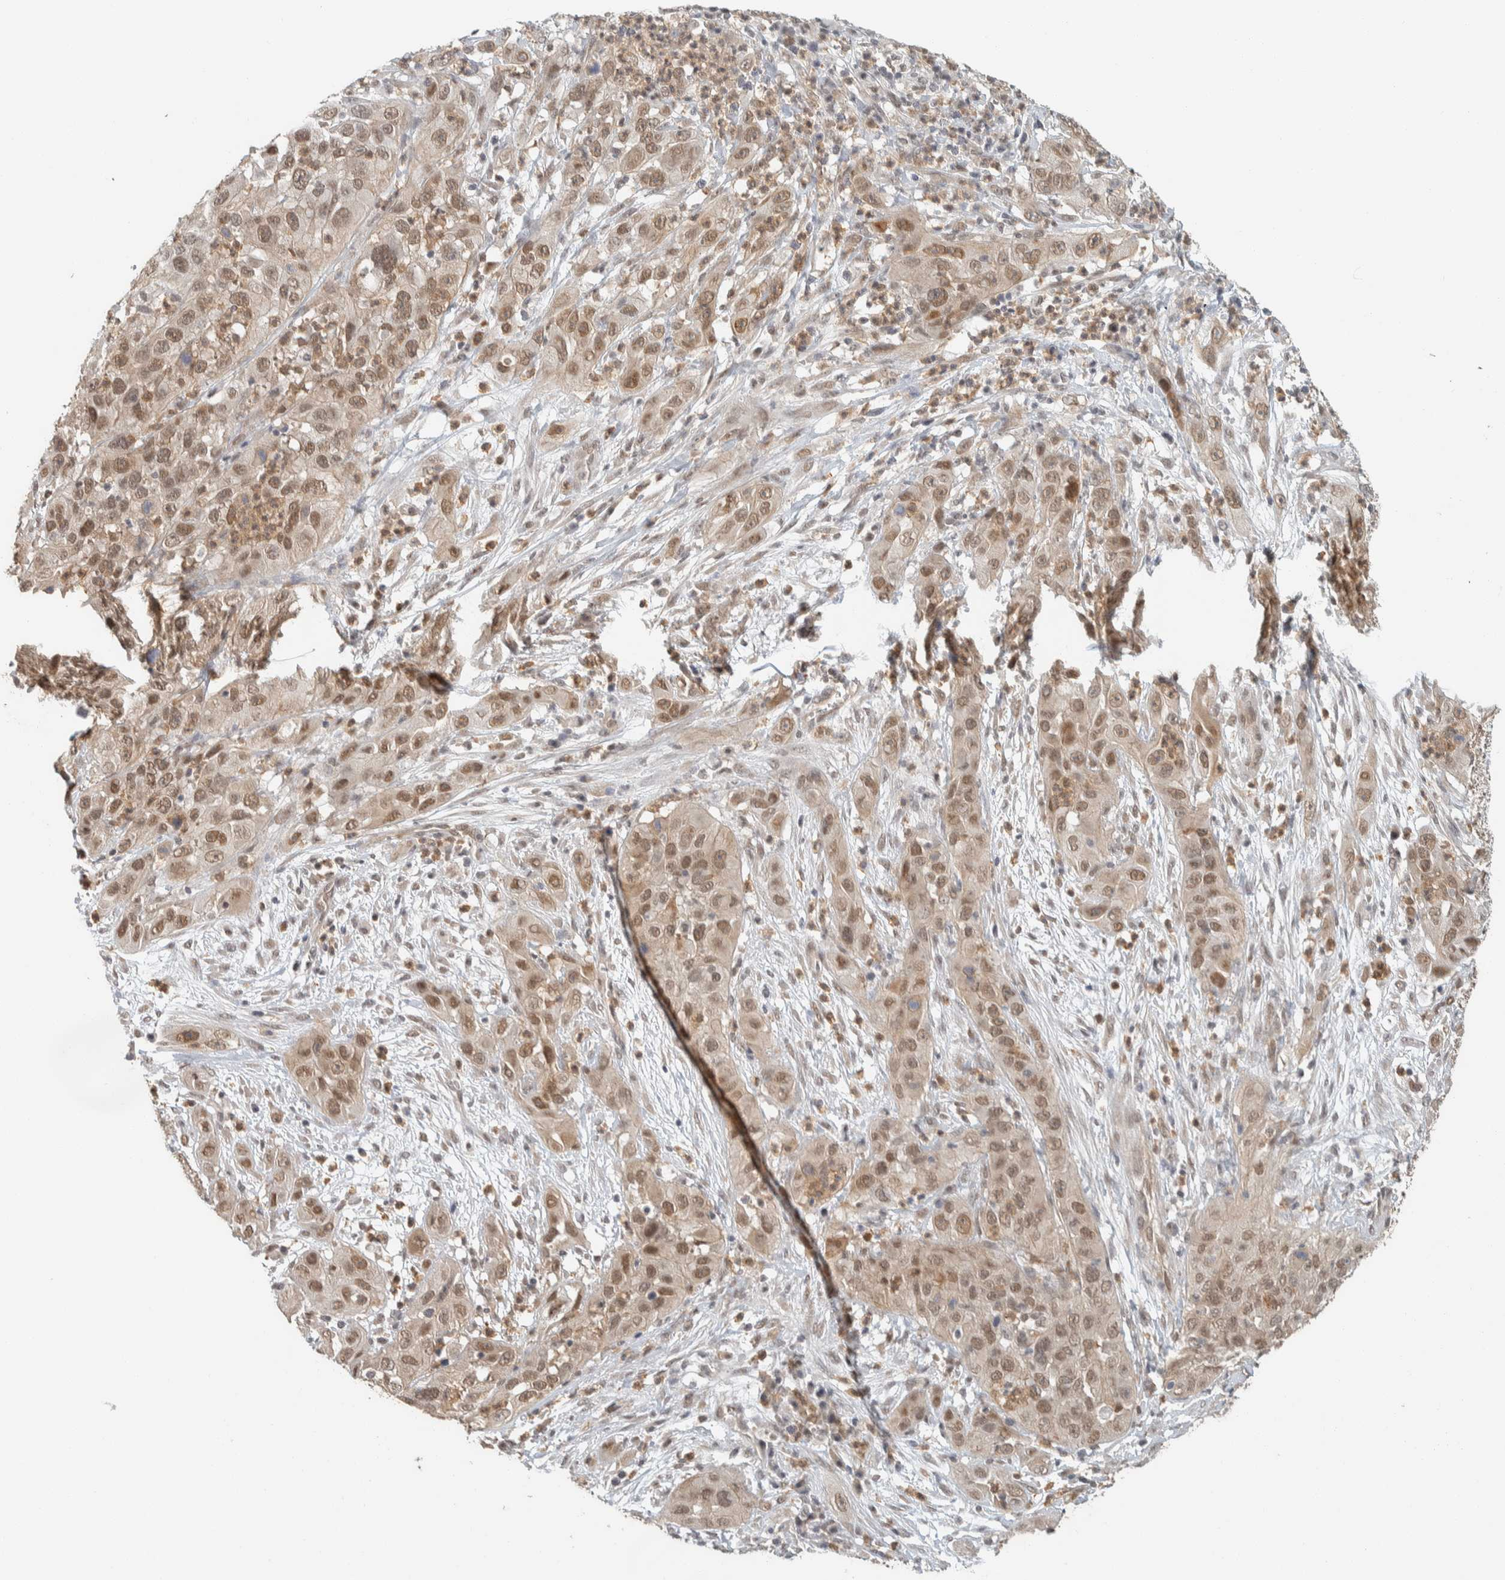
{"staining": {"intensity": "moderate", "quantity": ">75%", "location": "nuclear"}, "tissue": "cervical cancer", "cell_type": "Tumor cells", "image_type": "cancer", "snomed": [{"axis": "morphology", "description": "Squamous cell carcinoma, NOS"}, {"axis": "topography", "description": "Cervix"}], "caption": "Immunohistochemical staining of human cervical squamous cell carcinoma demonstrates moderate nuclear protein expression in about >75% of tumor cells.", "gene": "ZBTB2", "patient": {"sex": "female", "age": 32}}